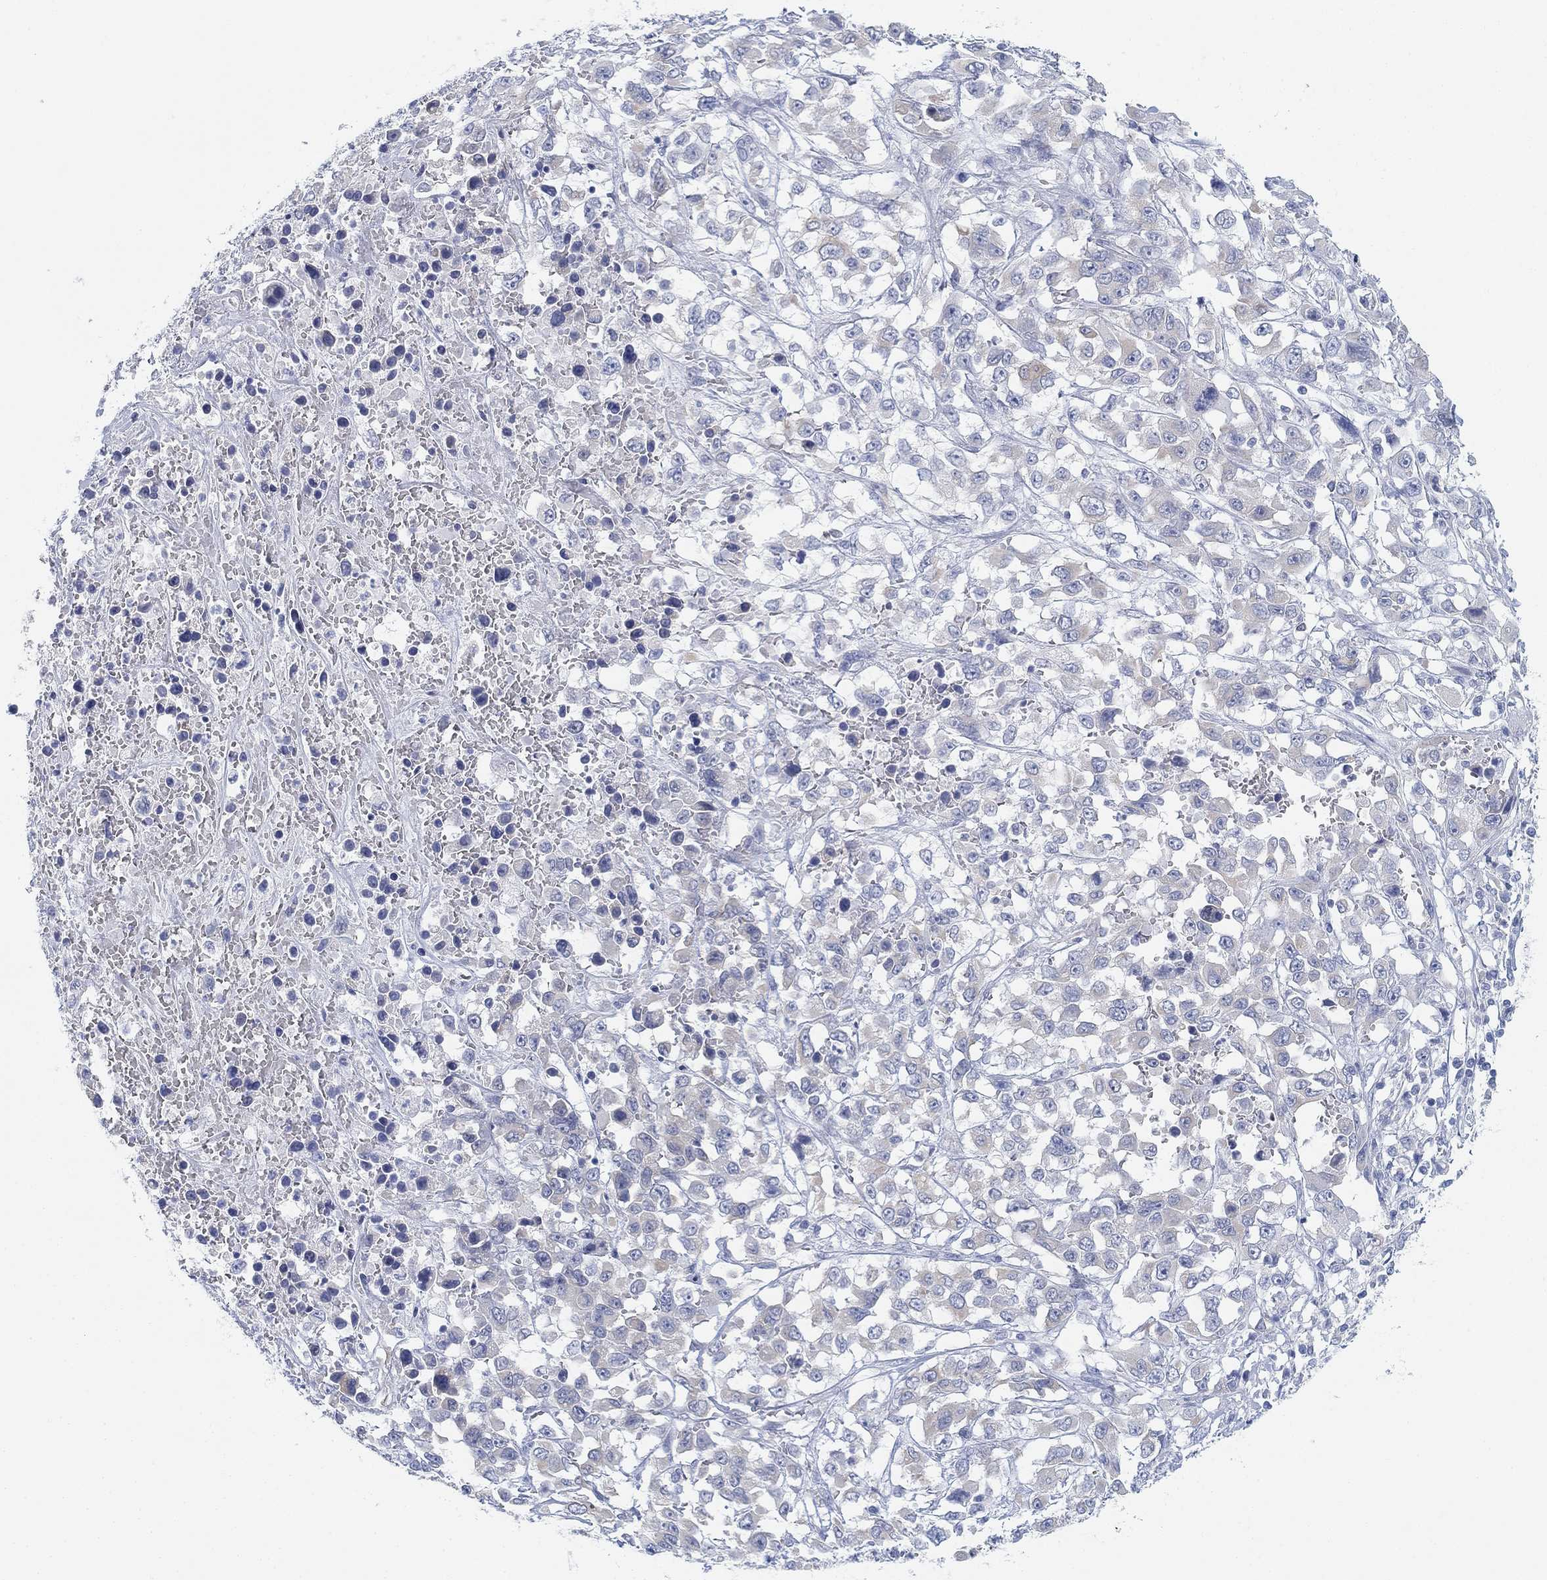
{"staining": {"intensity": "negative", "quantity": "none", "location": "none"}, "tissue": "liver cancer", "cell_type": "Tumor cells", "image_type": "cancer", "snomed": [{"axis": "morphology", "description": "Adenocarcinoma, NOS"}, {"axis": "morphology", "description": "Cholangiocarcinoma"}, {"axis": "topography", "description": "Liver"}], "caption": "The photomicrograph reveals no significant positivity in tumor cells of liver cancer (cholangiocarcinoma).", "gene": "GCNA", "patient": {"sex": "male", "age": 64}}